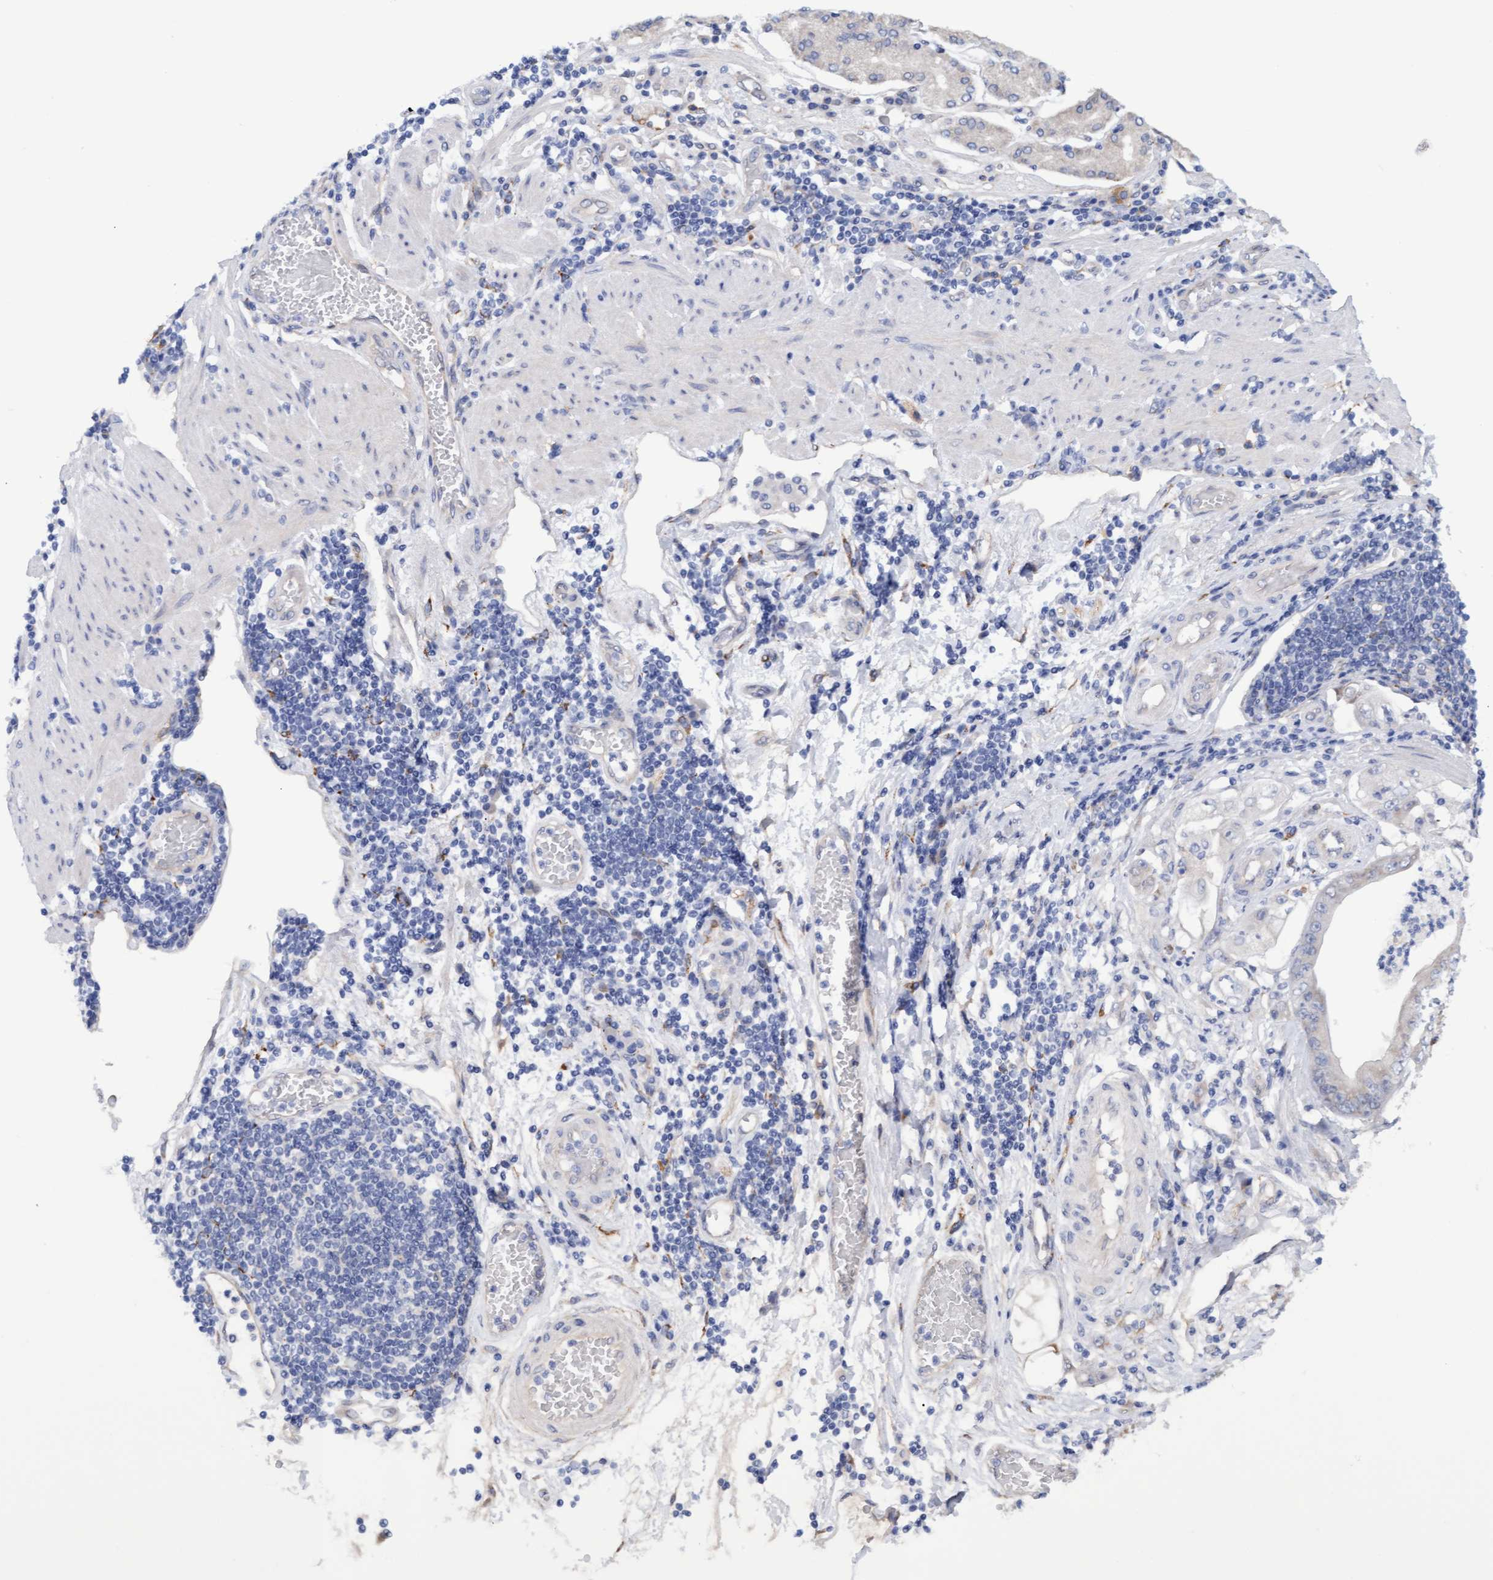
{"staining": {"intensity": "negative", "quantity": "none", "location": "none"}, "tissue": "stomach cancer", "cell_type": "Tumor cells", "image_type": "cancer", "snomed": [{"axis": "morphology", "description": "Adenocarcinoma, NOS"}, {"axis": "topography", "description": "Stomach"}], "caption": "Tumor cells show no significant staining in stomach adenocarcinoma. (Stains: DAB IHC with hematoxylin counter stain, Microscopy: brightfield microscopy at high magnification).", "gene": "STXBP1", "patient": {"sex": "female", "age": 73}}